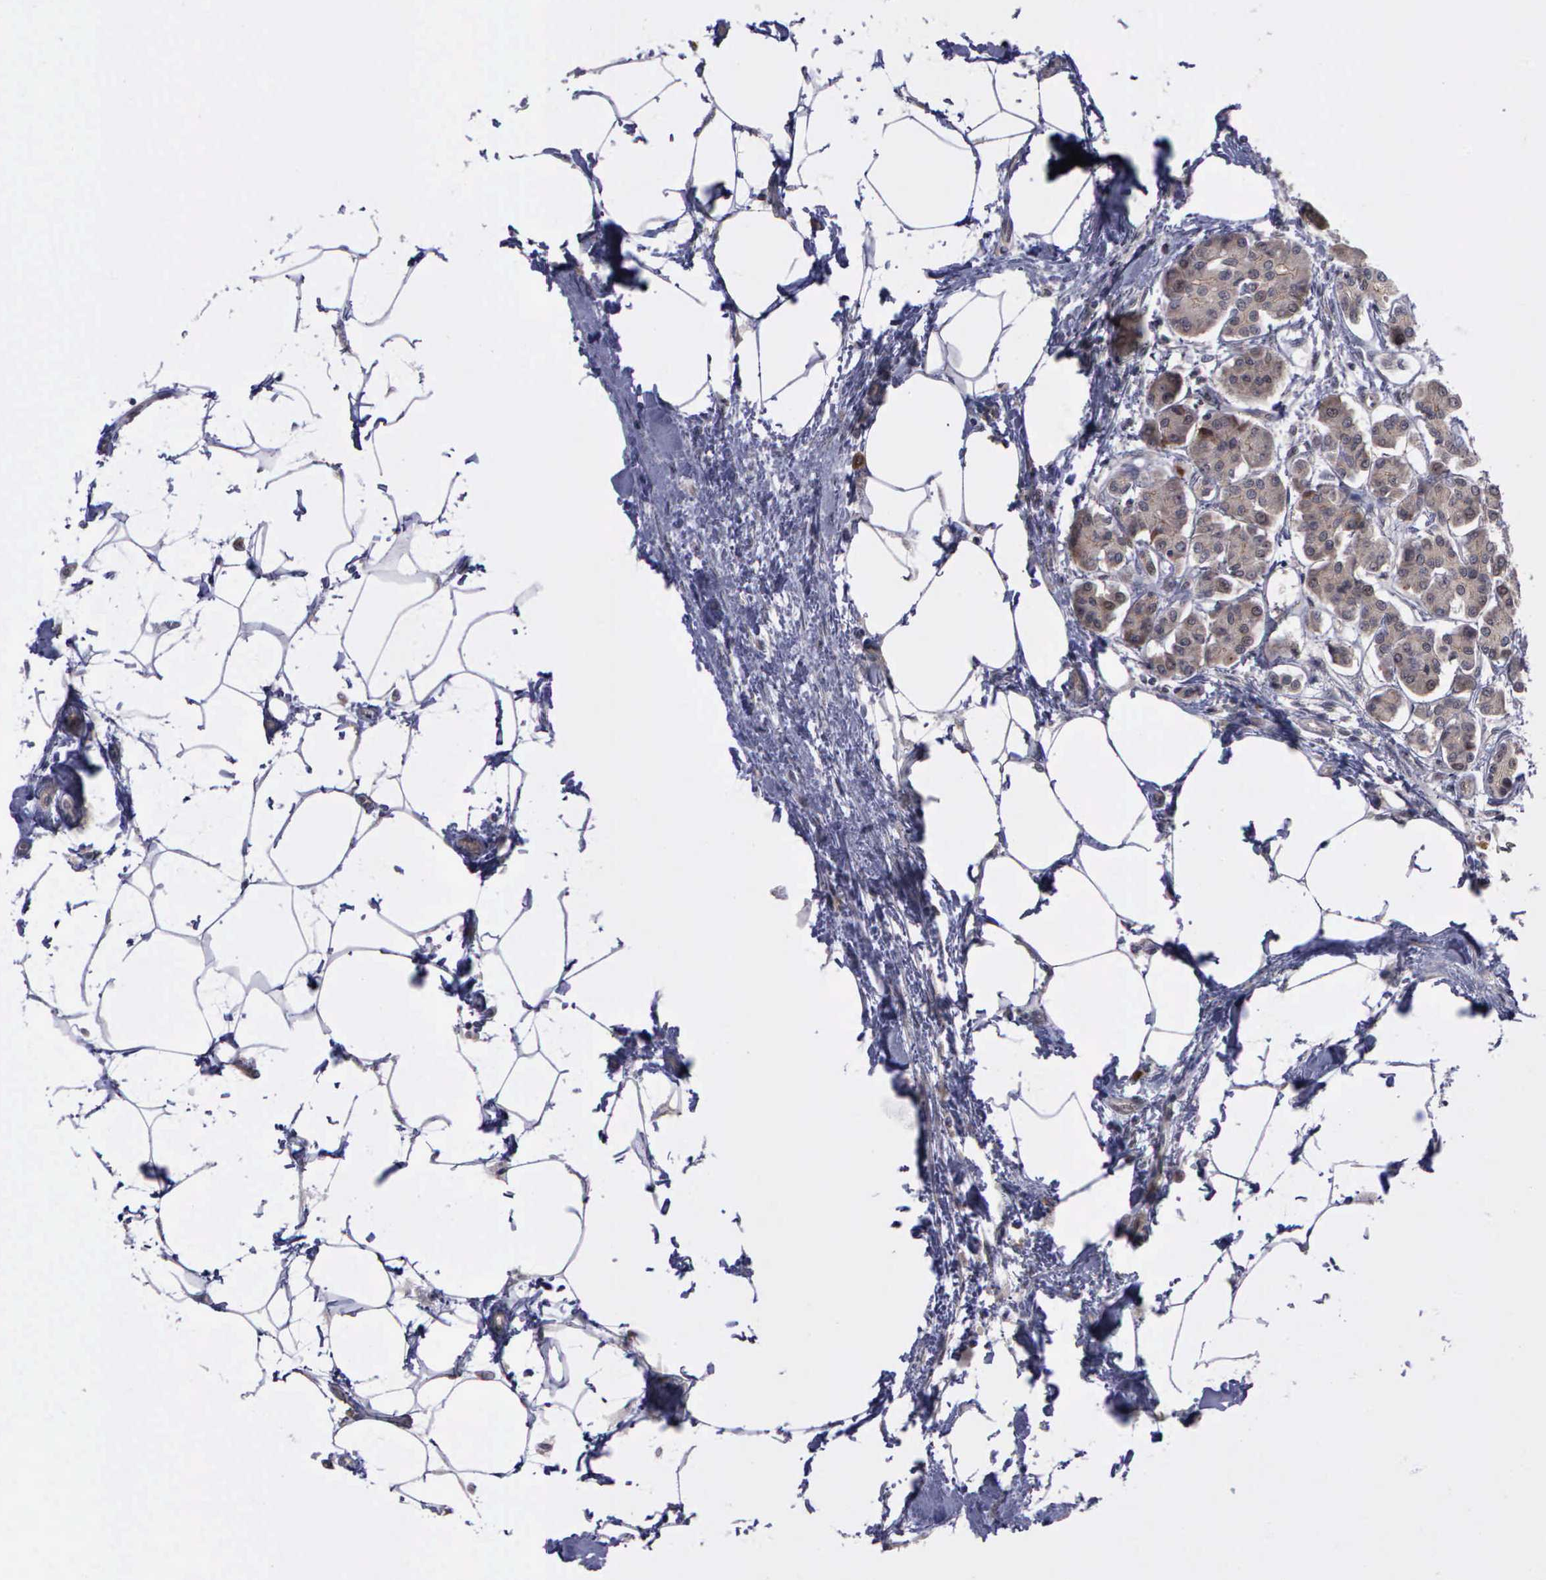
{"staining": {"intensity": "moderate", "quantity": ">75%", "location": "cytoplasmic/membranous"}, "tissue": "pancreas", "cell_type": "Exocrine glandular cells", "image_type": "normal", "snomed": [{"axis": "morphology", "description": "Normal tissue, NOS"}, {"axis": "topography", "description": "Pancreas"}, {"axis": "topography", "description": "Duodenum"}], "caption": "An image of pancreas stained for a protein reveals moderate cytoplasmic/membranous brown staining in exocrine glandular cells.", "gene": "MAP3K9", "patient": {"sex": "male", "age": 79}}